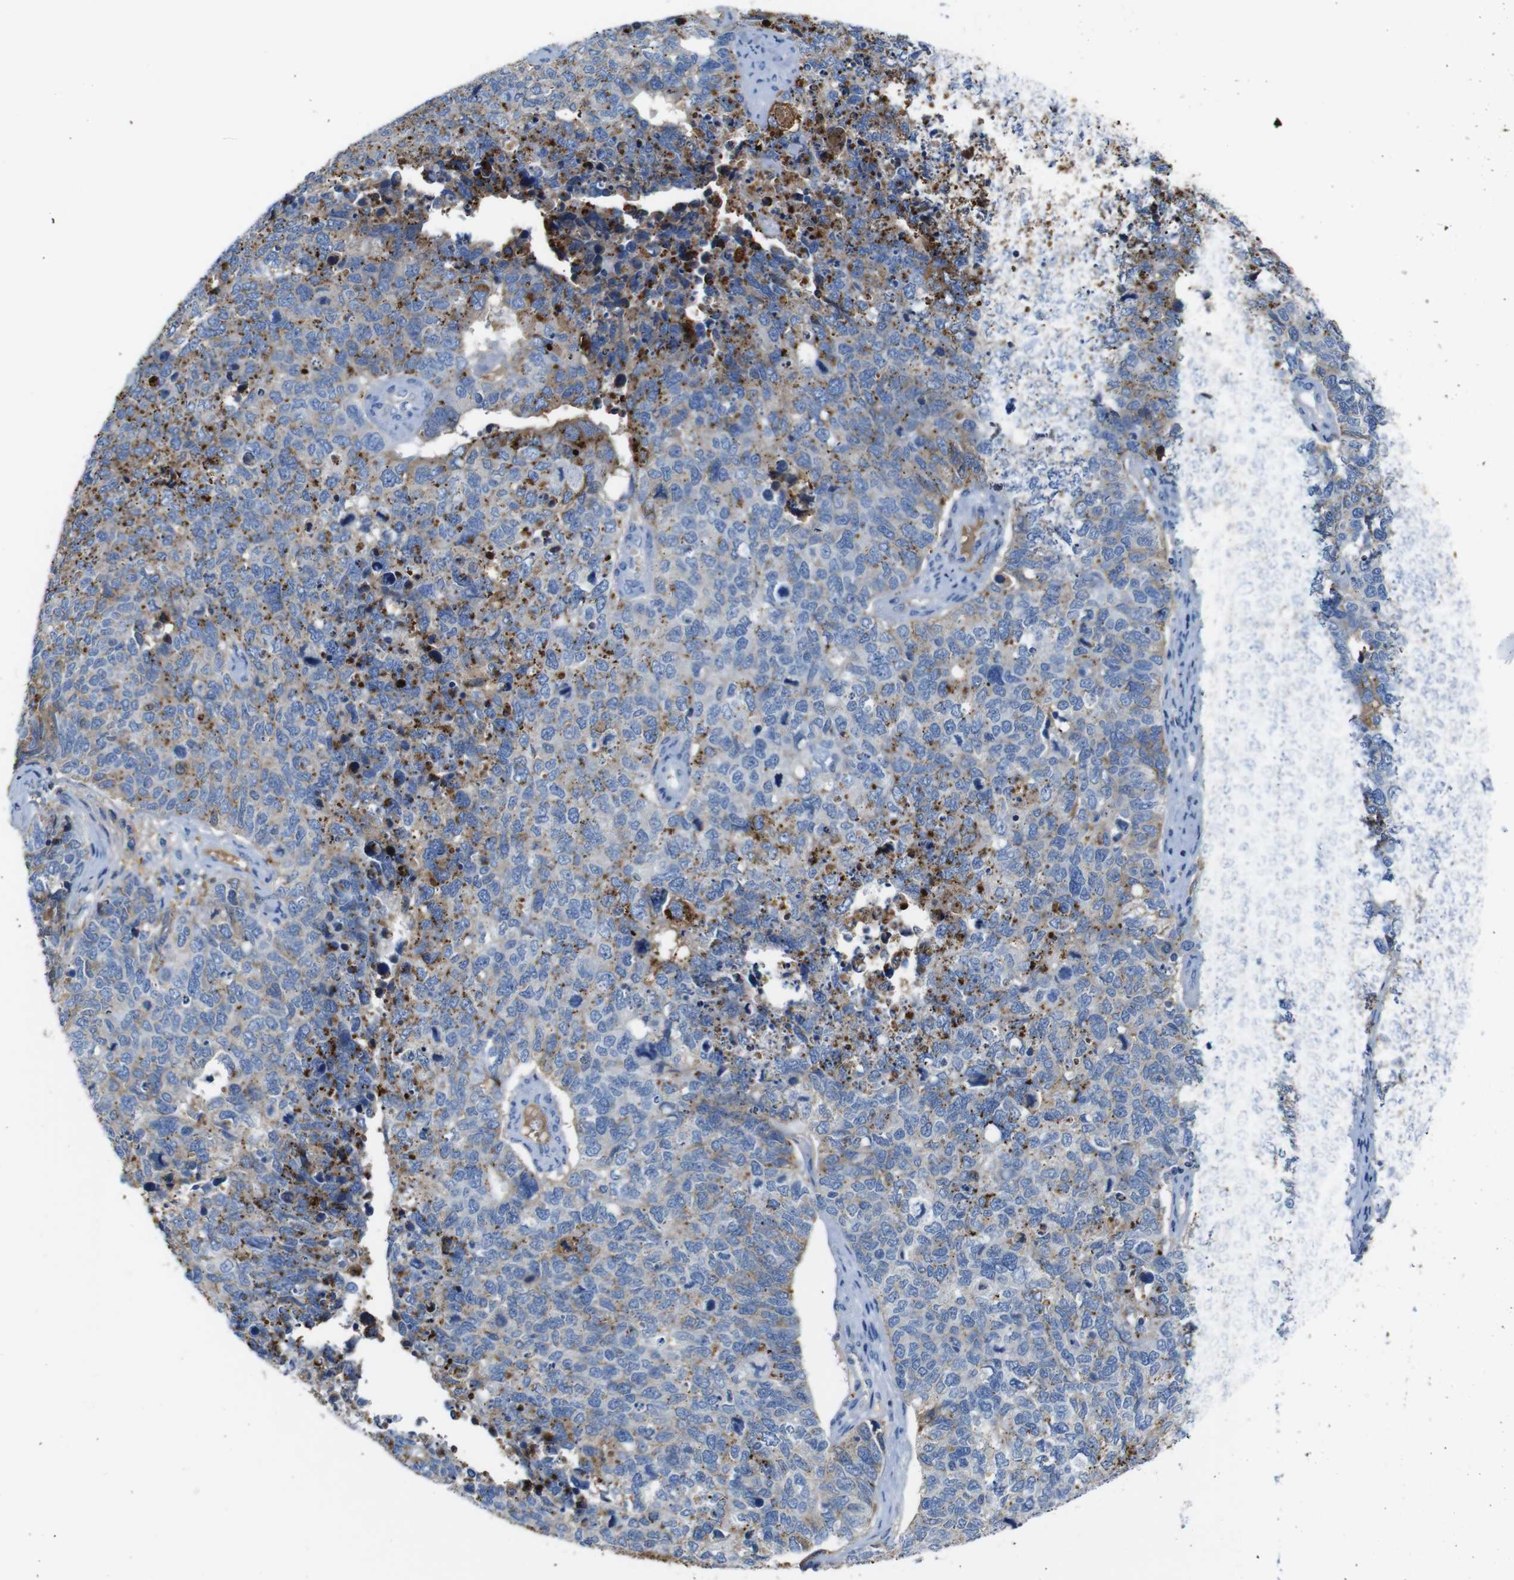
{"staining": {"intensity": "weak", "quantity": "25%-75%", "location": "cytoplasmic/membranous"}, "tissue": "cervical cancer", "cell_type": "Tumor cells", "image_type": "cancer", "snomed": [{"axis": "morphology", "description": "Squamous cell carcinoma, NOS"}, {"axis": "topography", "description": "Cervix"}], "caption": "The micrograph exhibits staining of squamous cell carcinoma (cervical), revealing weak cytoplasmic/membranous protein positivity (brown color) within tumor cells.", "gene": "SERPINA1", "patient": {"sex": "female", "age": 63}}